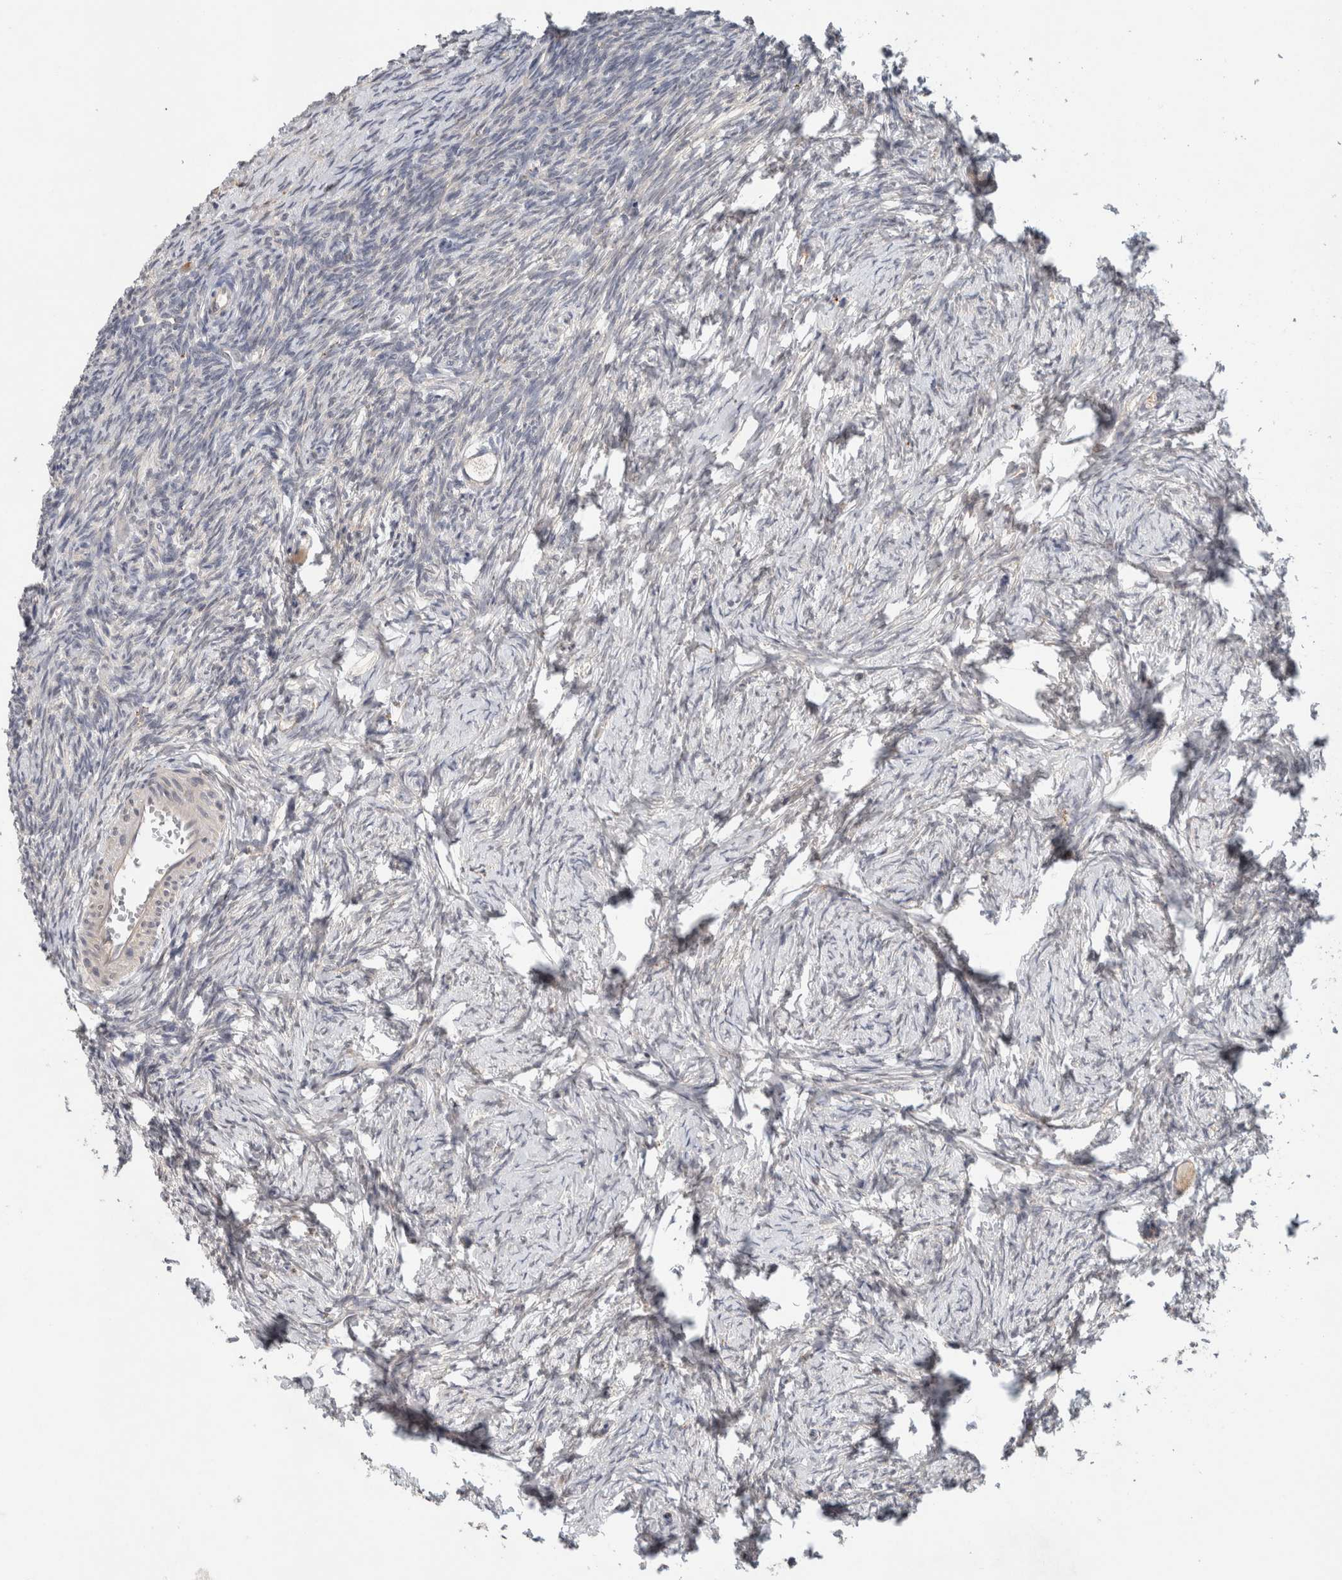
{"staining": {"intensity": "weak", "quantity": ">75%", "location": "cytoplasmic/membranous"}, "tissue": "ovary", "cell_type": "Follicle cells", "image_type": "normal", "snomed": [{"axis": "morphology", "description": "Normal tissue, NOS"}, {"axis": "topography", "description": "Ovary"}], "caption": "Protein staining of unremarkable ovary exhibits weak cytoplasmic/membranous positivity in approximately >75% of follicle cells.", "gene": "SGK1", "patient": {"sex": "female", "age": 34}}